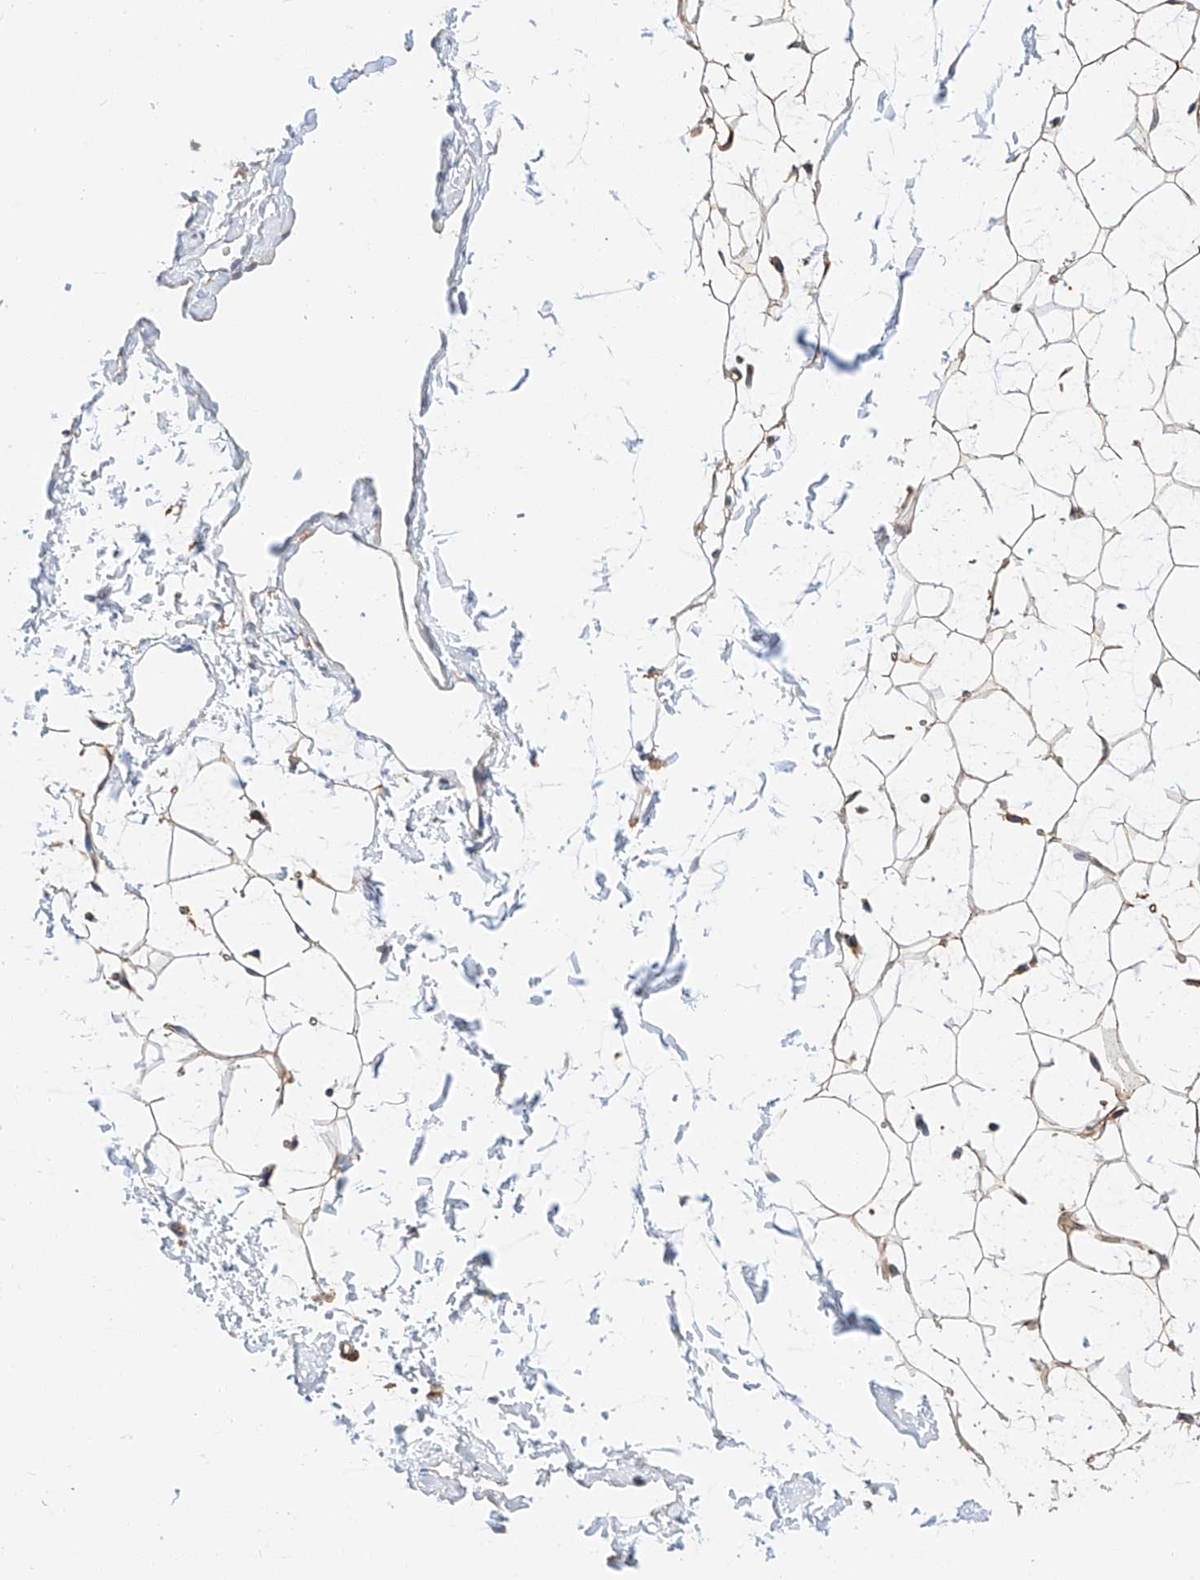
{"staining": {"intensity": "weak", "quantity": ">75%", "location": "cytoplasmic/membranous"}, "tissue": "adipose tissue", "cell_type": "Adipocytes", "image_type": "normal", "snomed": [{"axis": "morphology", "description": "Normal tissue, NOS"}, {"axis": "topography", "description": "Breast"}], "caption": "This micrograph shows benign adipose tissue stained with immunohistochemistry (IHC) to label a protein in brown. The cytoplasmic/membranous of adipocytes show weak positivity for the protein. Nuclei are counter-stained blue.", "gene": "ENSG00000259132", "patient": {"sex": "female", "age": 23}}